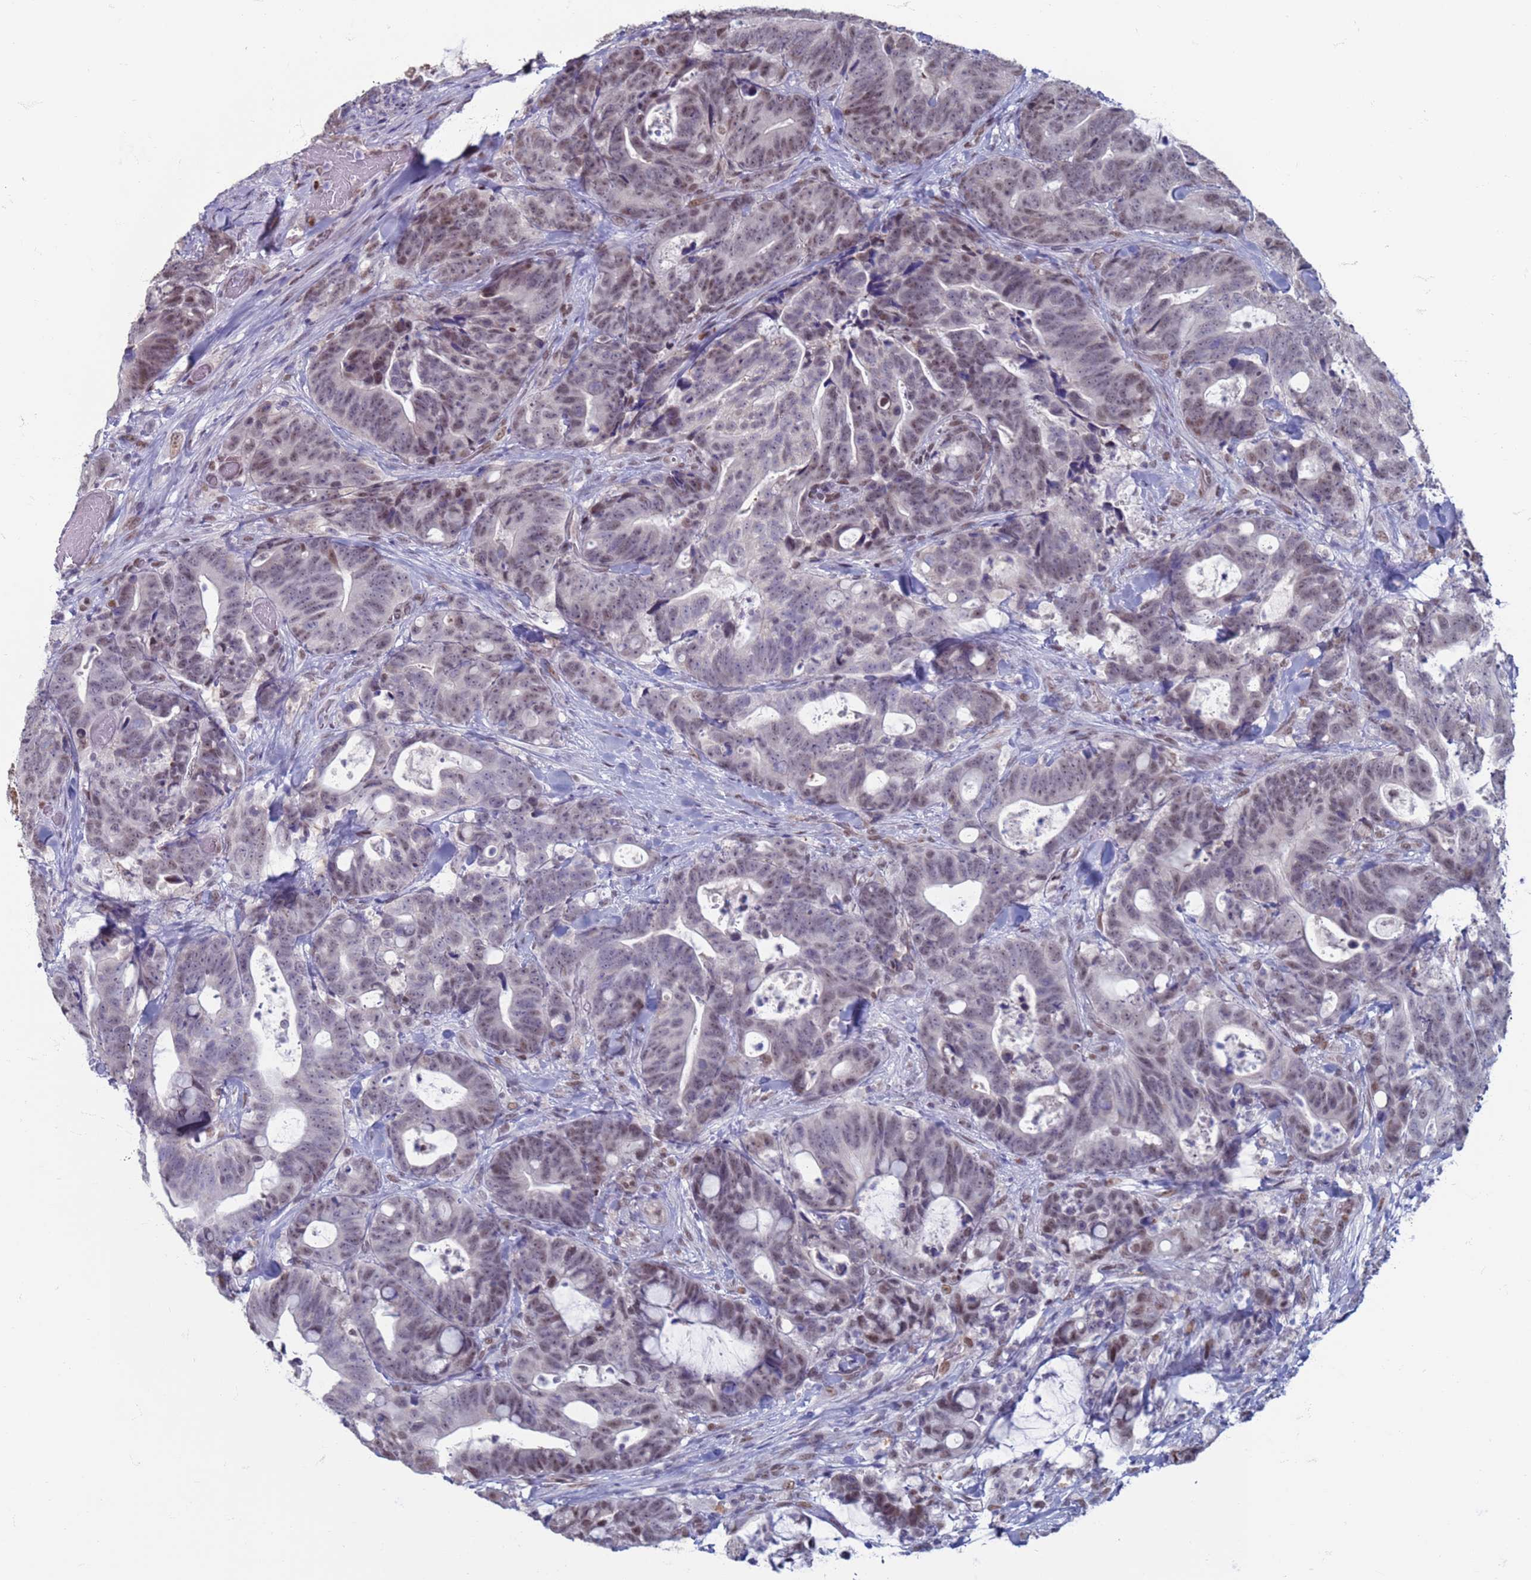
{"staining": {"intensity": "moderate", "quantity": "25%-75%", "location": "nuclear"}, "tissue": "colorectal cancer", "cell_type": "Tumor cells", "image_type": "cancer", "snomed": [{"axis": "morphology", "description": "Adenocarcinoma, NOS"}, {"axis": "topography", "description": "Colon"}], "caption": "Immunohistochemistry photomicrograph of neoplastic tissue: colorectal adenocarcinoma stained using IHC demonstrates medium levels of moderate protein expression localized specifically in the nuclear of tumor cells, appearing as a nuclear brown color.", "gene": "SAE1", "patient": {"sex": "female", "age": 82}}